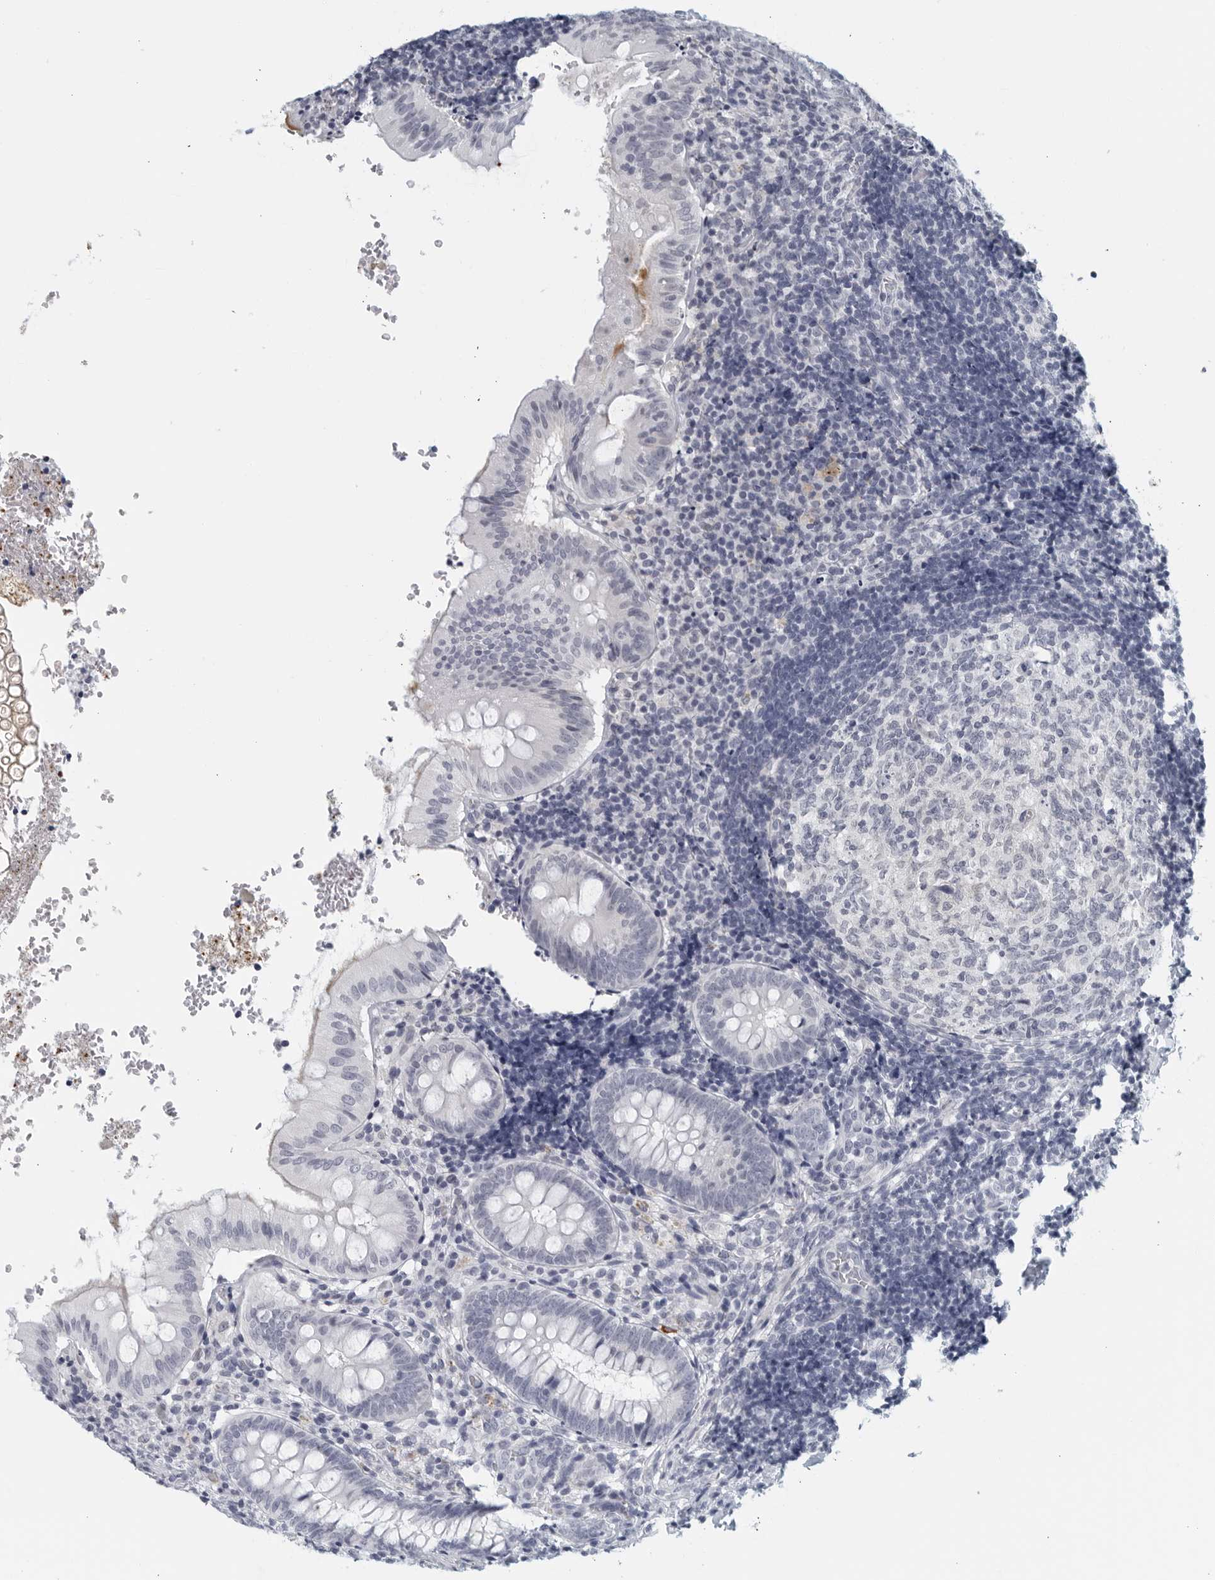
{"staining": {"intensity": "negative", "quantity": "none", "location": "none"}, "tissue": "appendix", "cell_type": "Glandular cells", "image_type": "normal", "snomed": [{"axis": "morphology", "description": "Normal tissue, NOS"}, {"axis": "topography", "description": "Appendix"}], "caption": "This is an immunohistochemistry photomicrograph of benign human appendix. There is no staining in glandular cells.", "gene": "MATN1", "patient": {"sex": "male", "age": 8}}